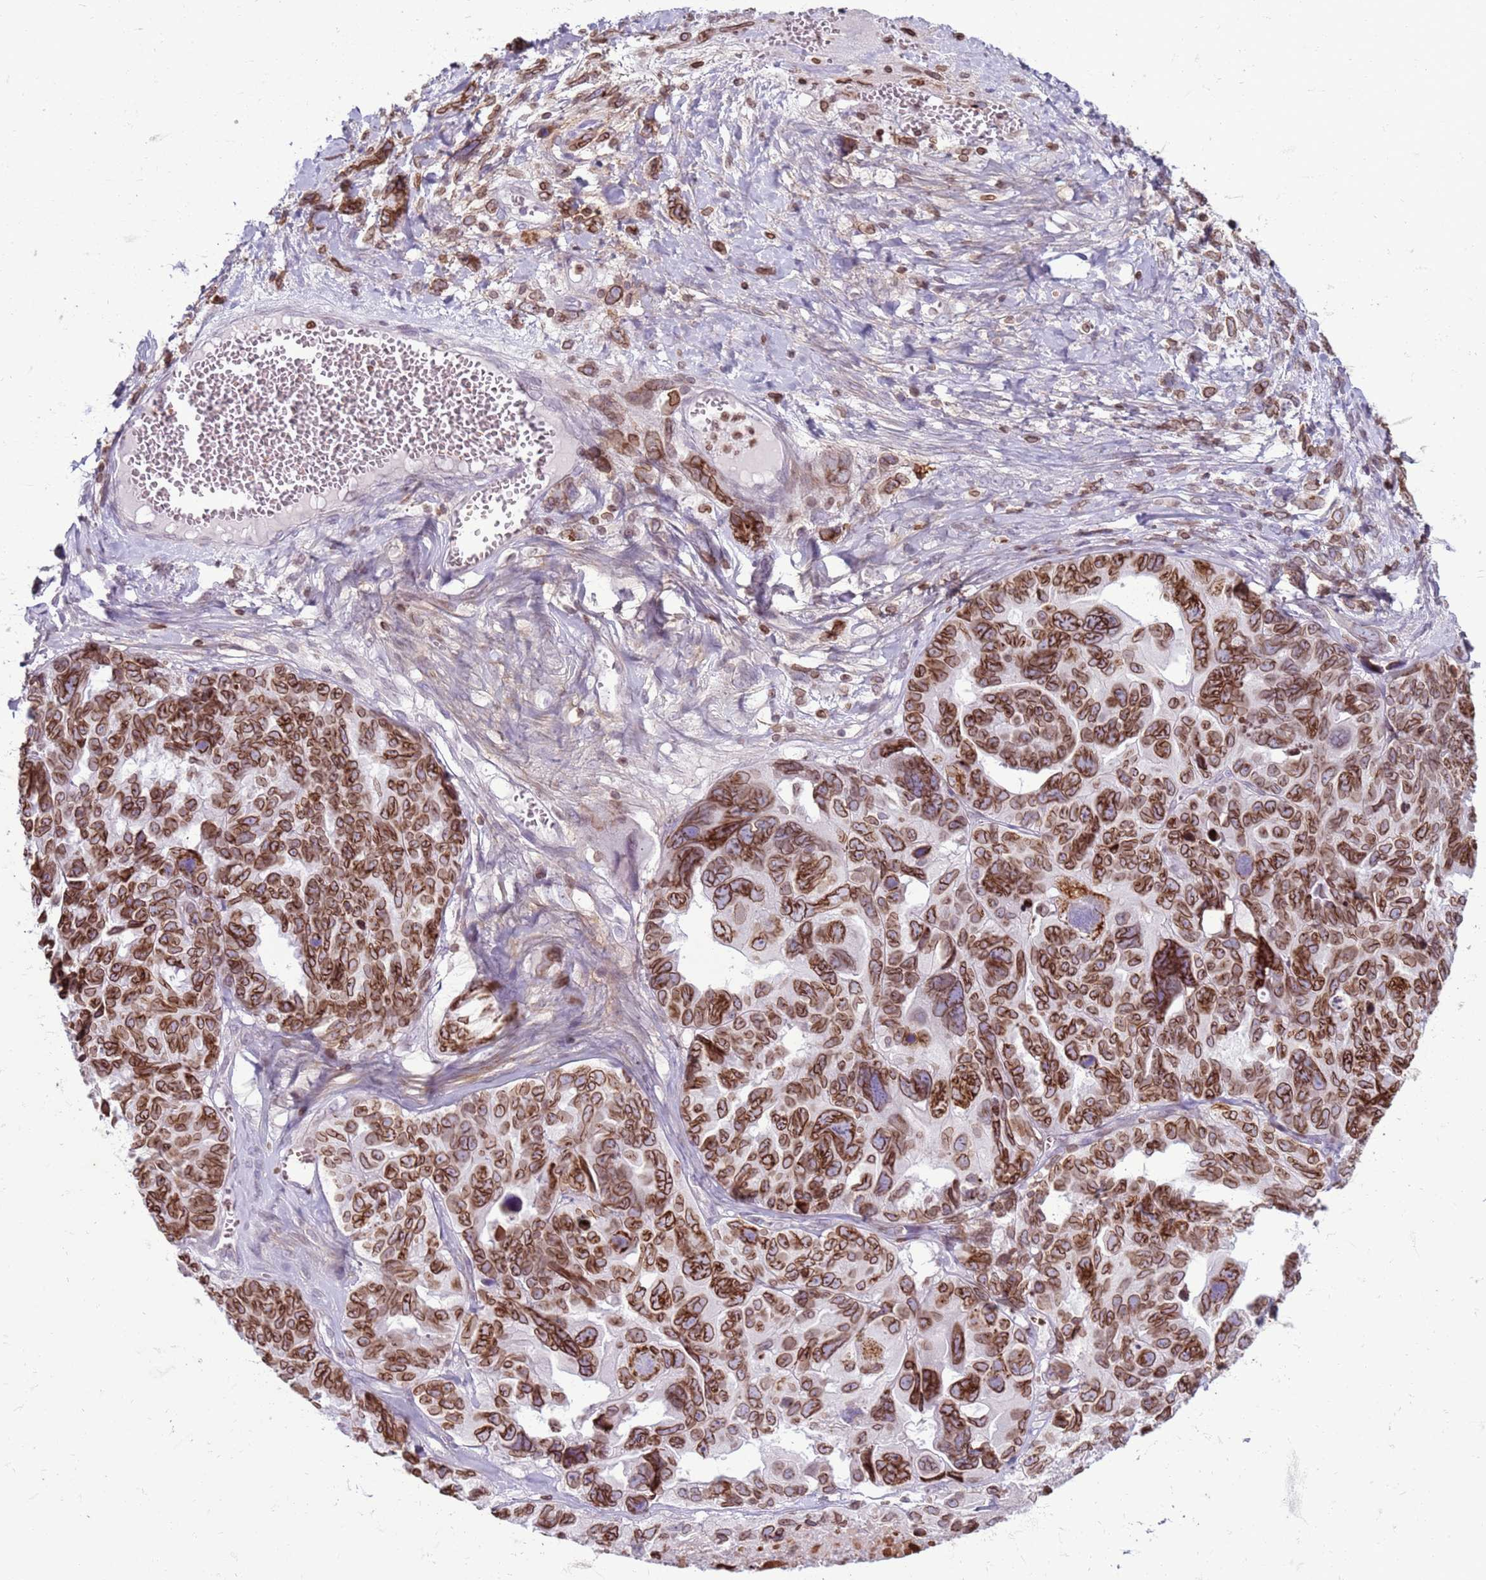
{"staining": {"intensity": "moderate", "quantity": ">75%", "location": "cytoplasmic/membranous,nuclear"}, "tissue": "ovarian cancer", "cell_type": "Tumor cells", "image_type": "cancer", "snomed": [{"axis": "morphology", "description": "Cystadenocarcinoma, serous, NOS"}, {"axis": "topography", "description": "Ovary"}], "caption": "Ovarian serous cystadenocarcinoma stained for a protein (brown) shows moderate cytoplasmic/membranous and nuclear positive staining in approximately >75% of tumor cells.", "gene": "METTL25B", "patient": {"sex": "female", "age": 79}}